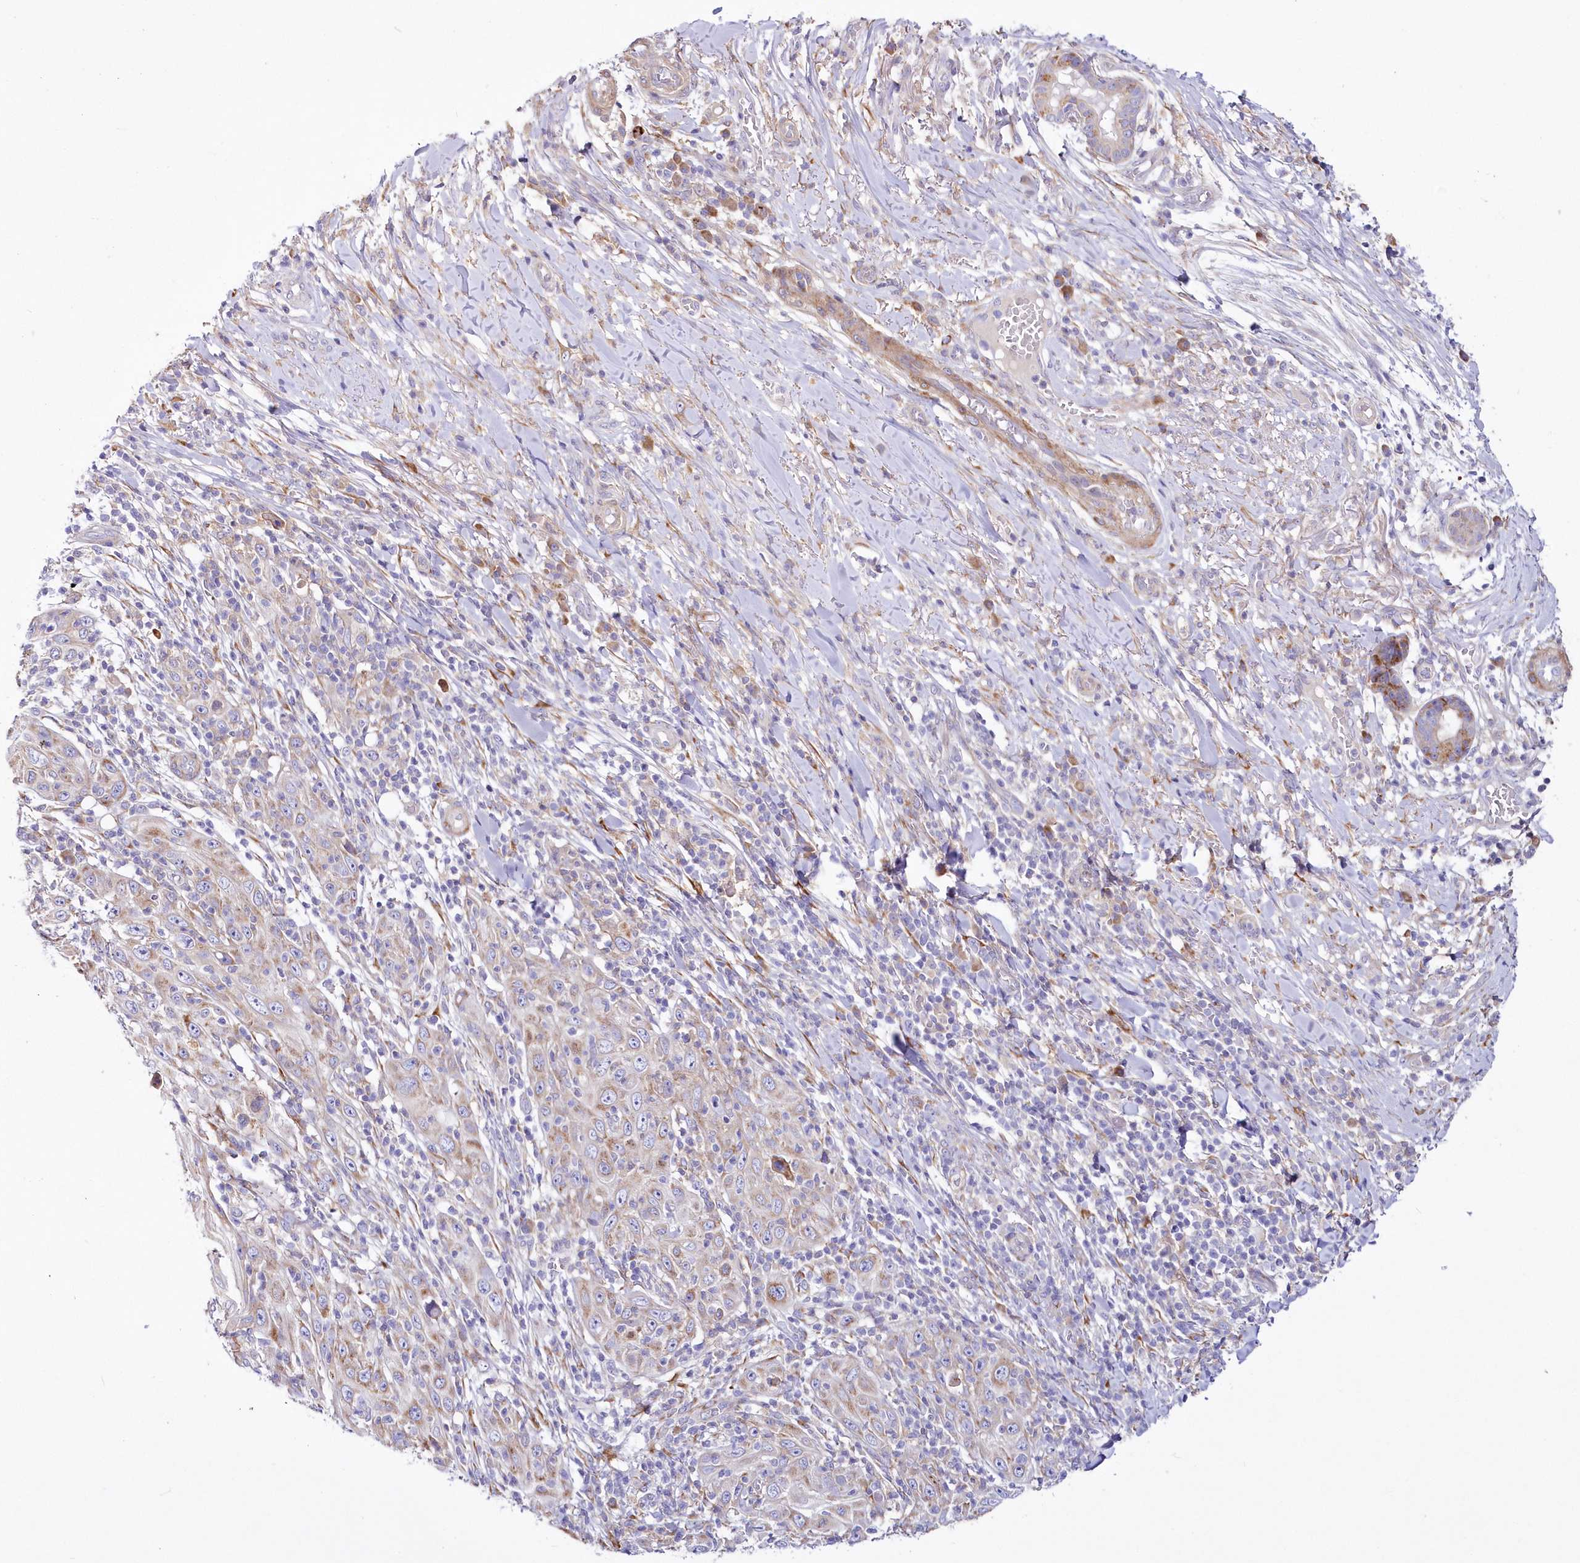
{"staining": {"intensity": "moderate", "quantity": "25%-75%", "location": "cytoplasmic/membranous"}, "tissue": "skin cancer", "cell_type": "Tumor cells", "image_type": "cancer", "snomed": [{"axis": "morphology", "description": "Squamous cell carcinoma, NOS"}, {"axis": "topography", "description": "Skin"}], "caption": "IHC histopathology image of skin cancer (squamous cell carcinoma) stained for a protein (brown), which reveals medium levels of moderate cytoplasmic/membranous positivity in approximately 25%-75% of tumor cells.", "gene": "ARFGEF3", "patient": {"sex": "female", "age": 88}}